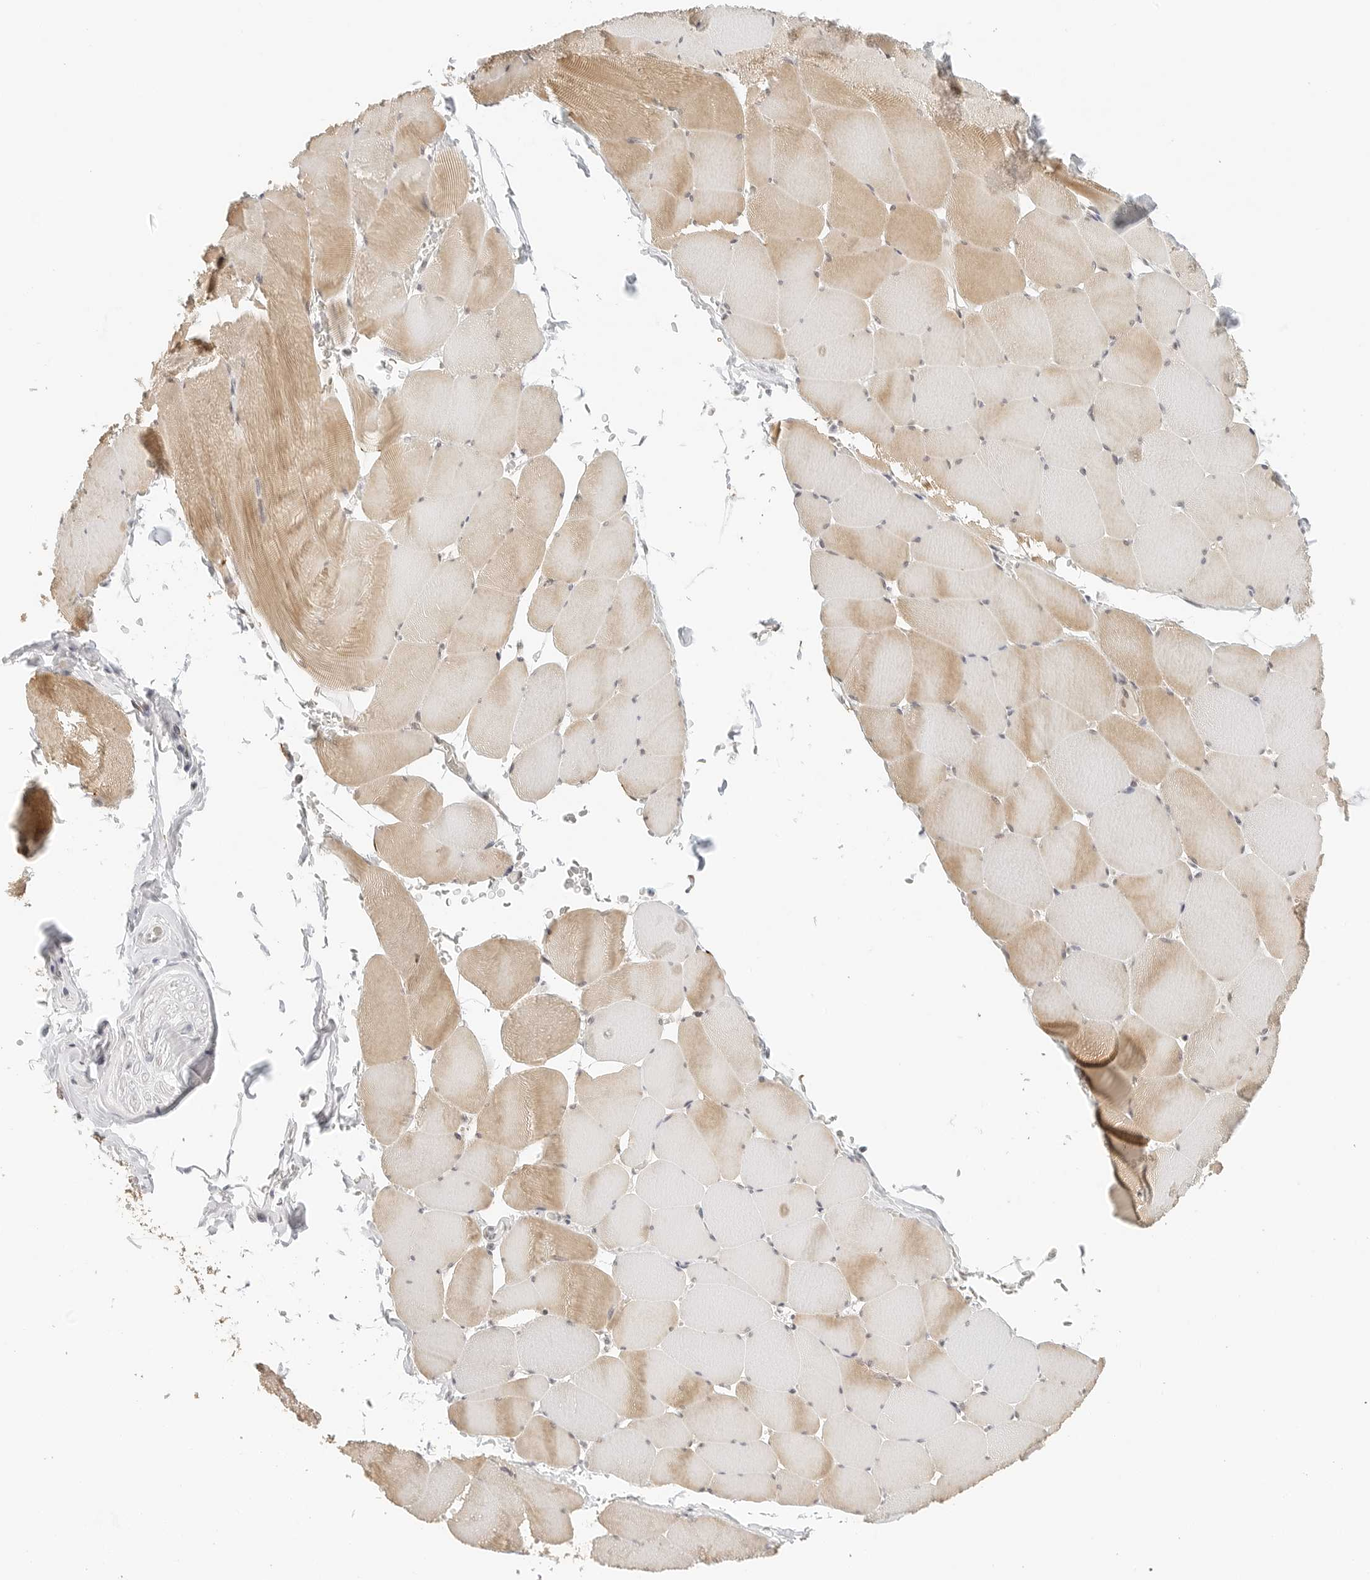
{"staining": {"intensity": "moderate", "quantity": "25%-75%", "location": "cytoplasmic/membranous"}, "tissue": "skeletal muscle", "cell_type": "Myocytes", "image_type": "normal", "snomed": [{"axis": "morphology", "description": "Normal tissue, NOS"}, {"axis": "topography", "description": "Skeletal muscle"}], "caption": "Moderate cytoplasmic/membranous staining for a protein is present in about 25%-75% of myocytes of unremarkable skeletal muscle using immunohistochemistry (IHC).", "gene": "NEO1", "patient": {"sex": "male", "age": 62}}